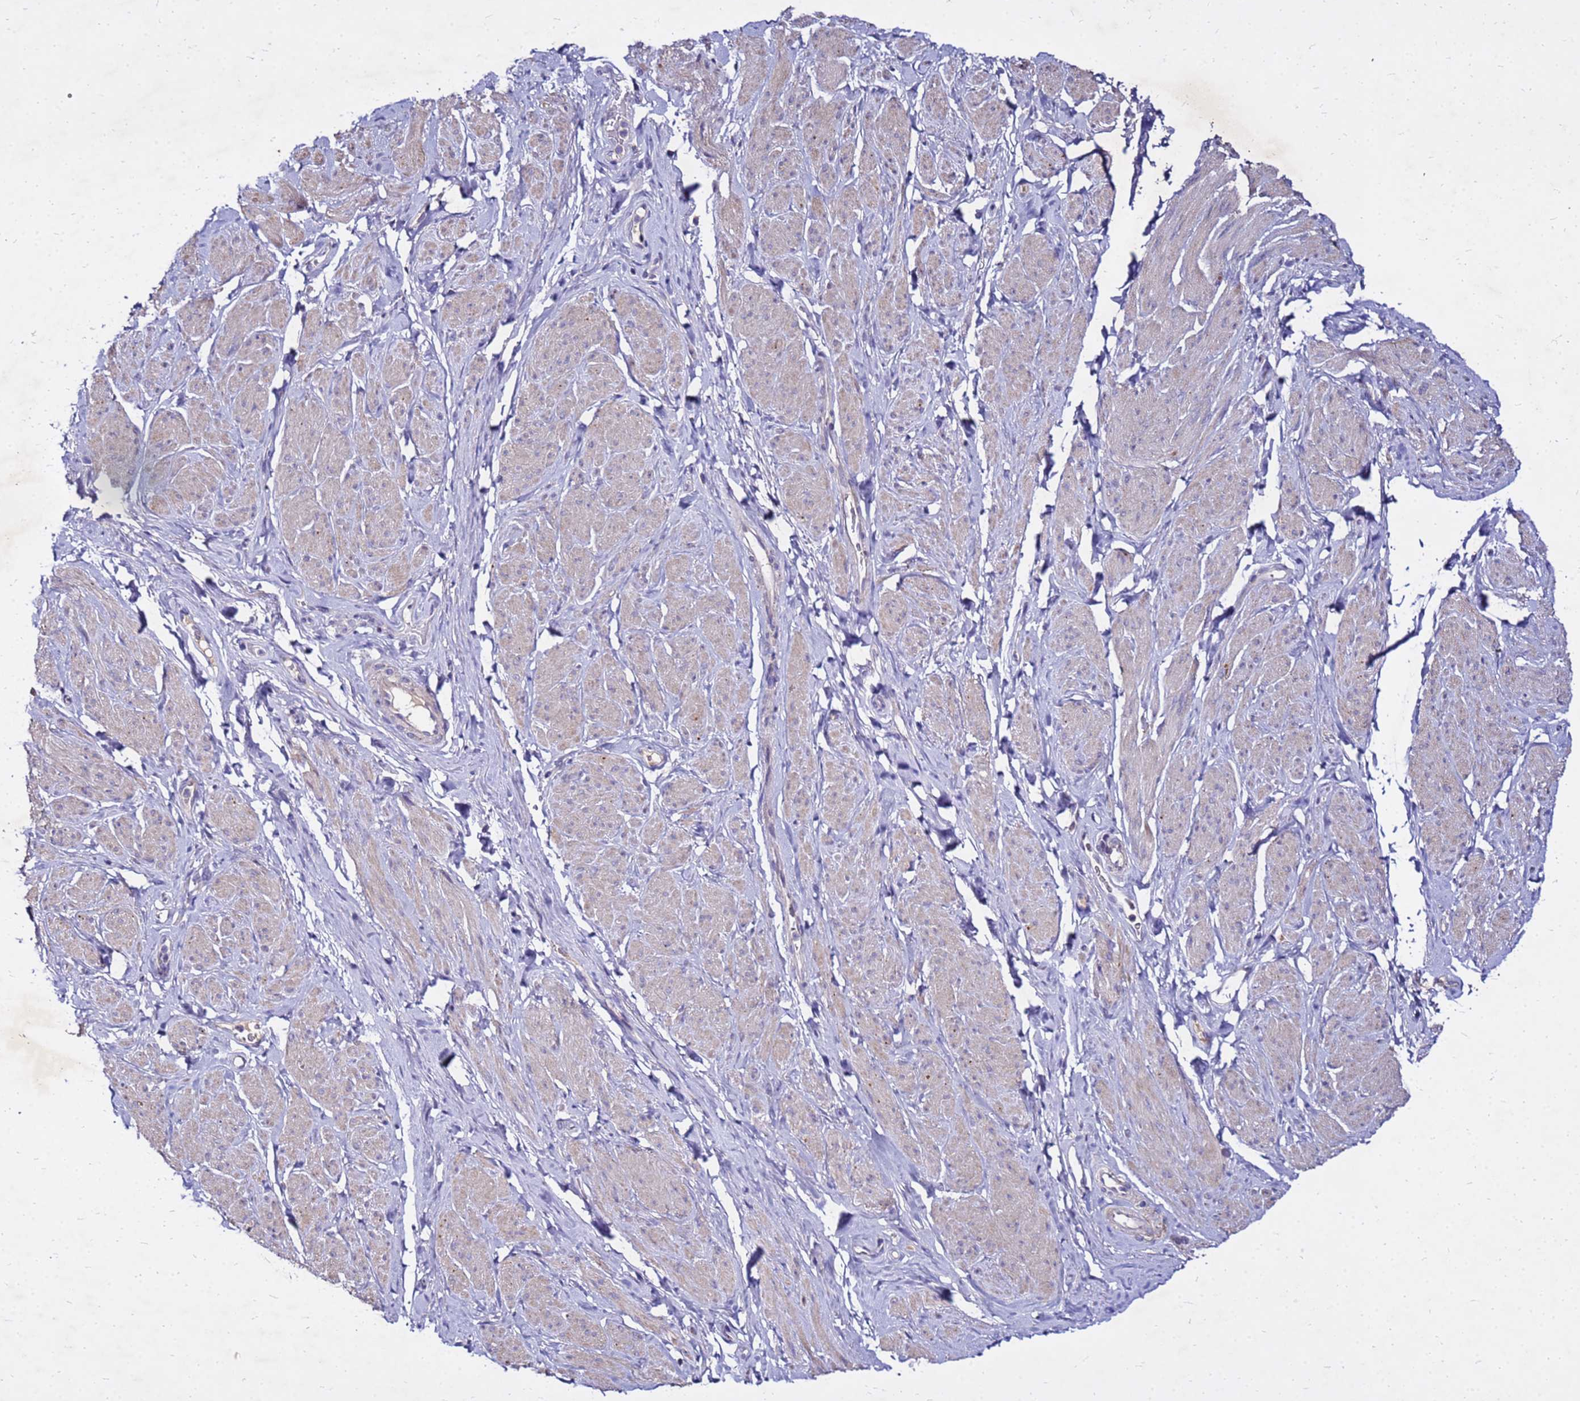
{"staining": {"intensity": "negative", "quantity": "none", "location": "none"}, "tissue": "smooth muscle", "cell_type": "Smooth muscle cells", "image_type": "normal", "snomed": [{"axis": "morphology", "description": "Normal tissue, NOS"}, {"axis": "topography", "description": "Smooth muscle"}, {"axis": "topography", "description": "Peripheral nerve tissue"}], "caption": "Immunohistochemical staining of unremarkable human smooth muscle shows no significant staining in smooth muscle cells. The staining is performed using DAB brown chromogen with nuclei counter-stained in using hematoxylin.", "gene": "COX14", "patient": {"sex": "male", "age": 69}}